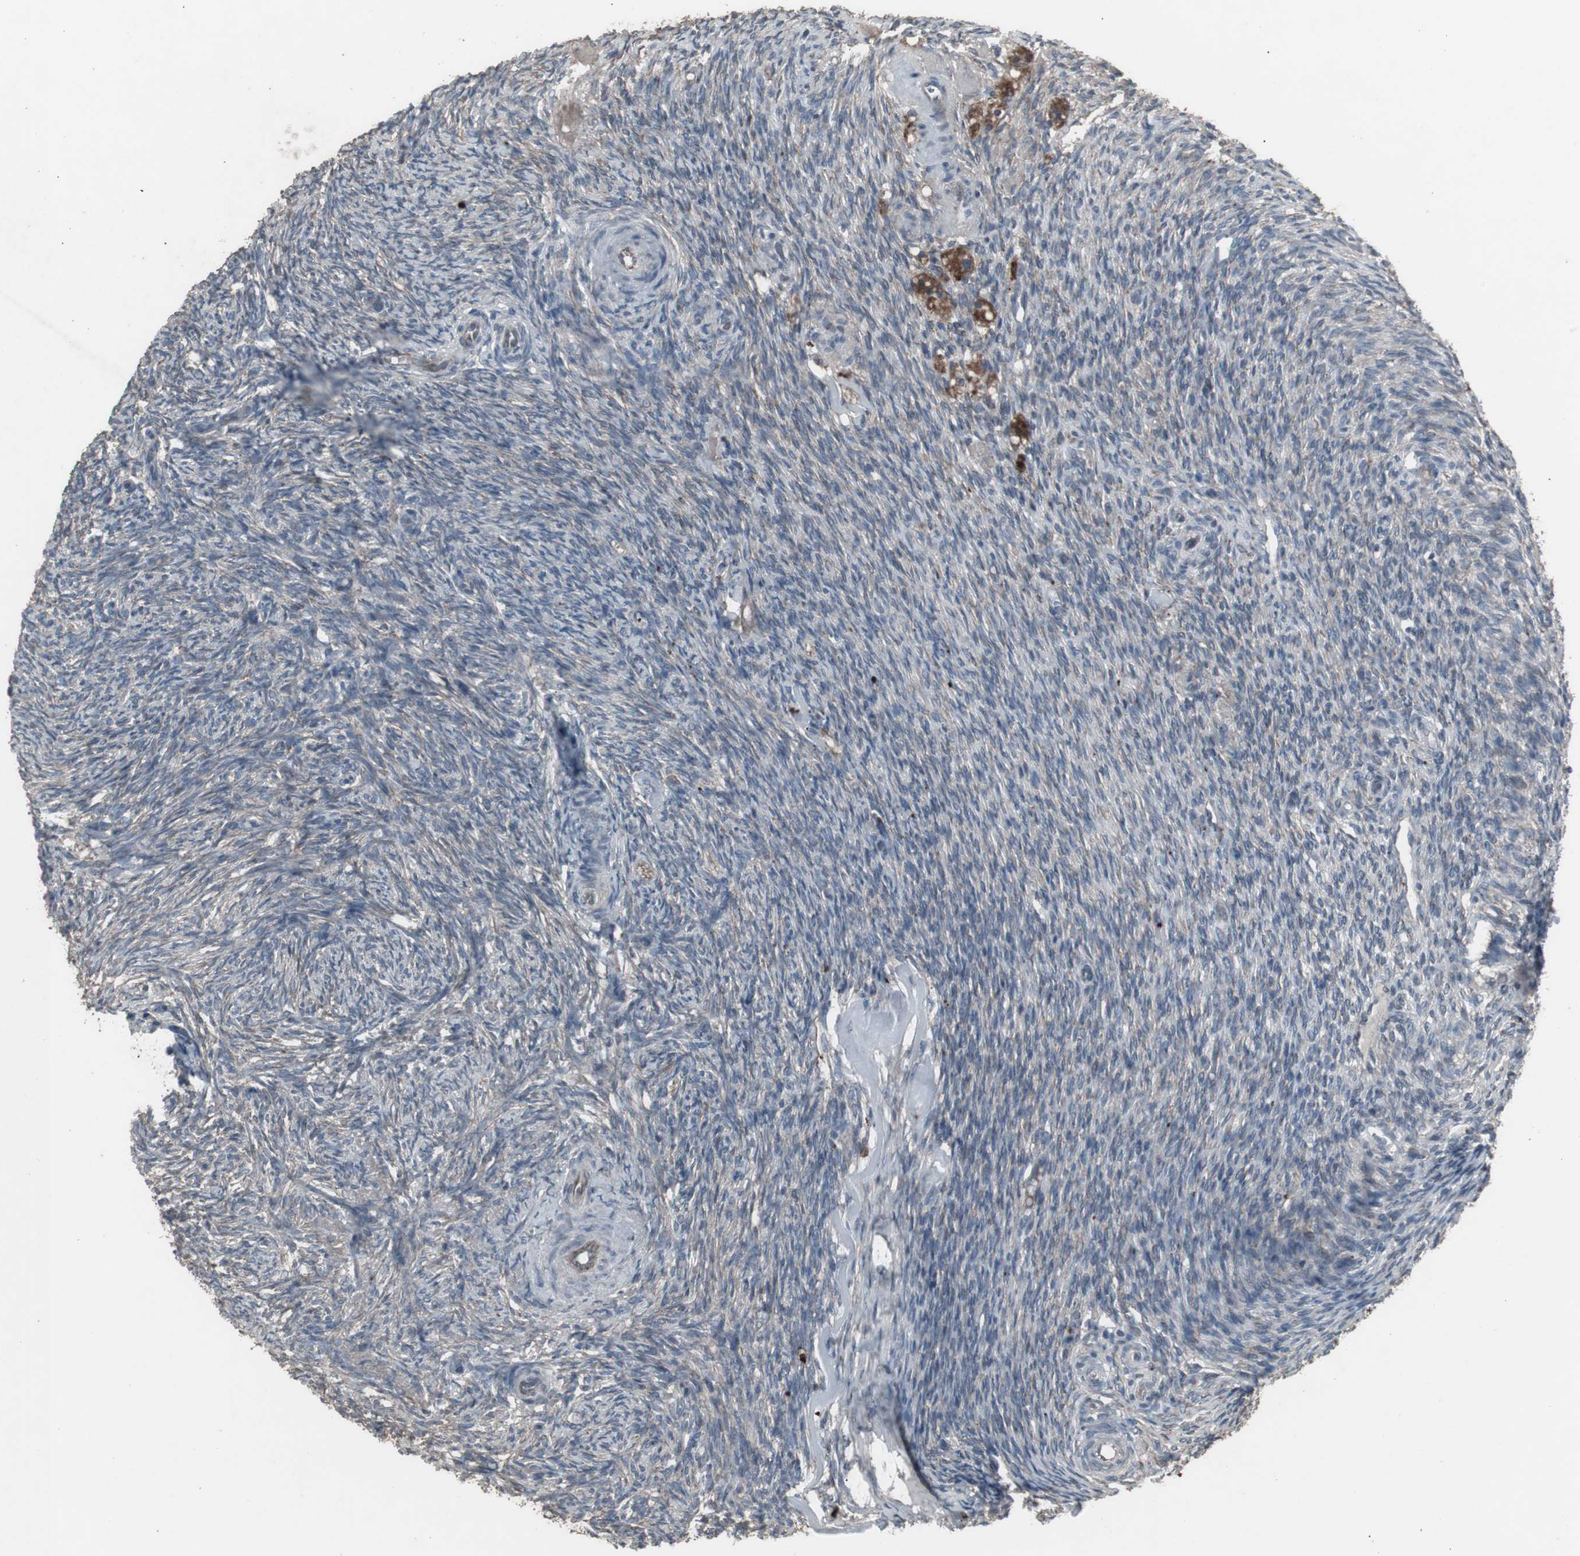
{"staining": {"intensity": "moderate", "quantity": "25%-75%", "location": "cytoplasmic/membranous"}, "tissue": "ovary", "cell_type": "Follicle cells", "image_type": "normal", "snomed": [{"axis": "morphology", "description": "Normal tissue, NOS"}, {"axis": "topography", "description": "Ovary"}], "caption": "A brown stain highlights moderate cytoplasmic/membranous staining of a protein in follicle cells of normal human ovary. The protein is shown in brown color, while the nuclei are stained blue.", "gene": "SSTR2", "patient": {"sex": "female", "age": 60}}